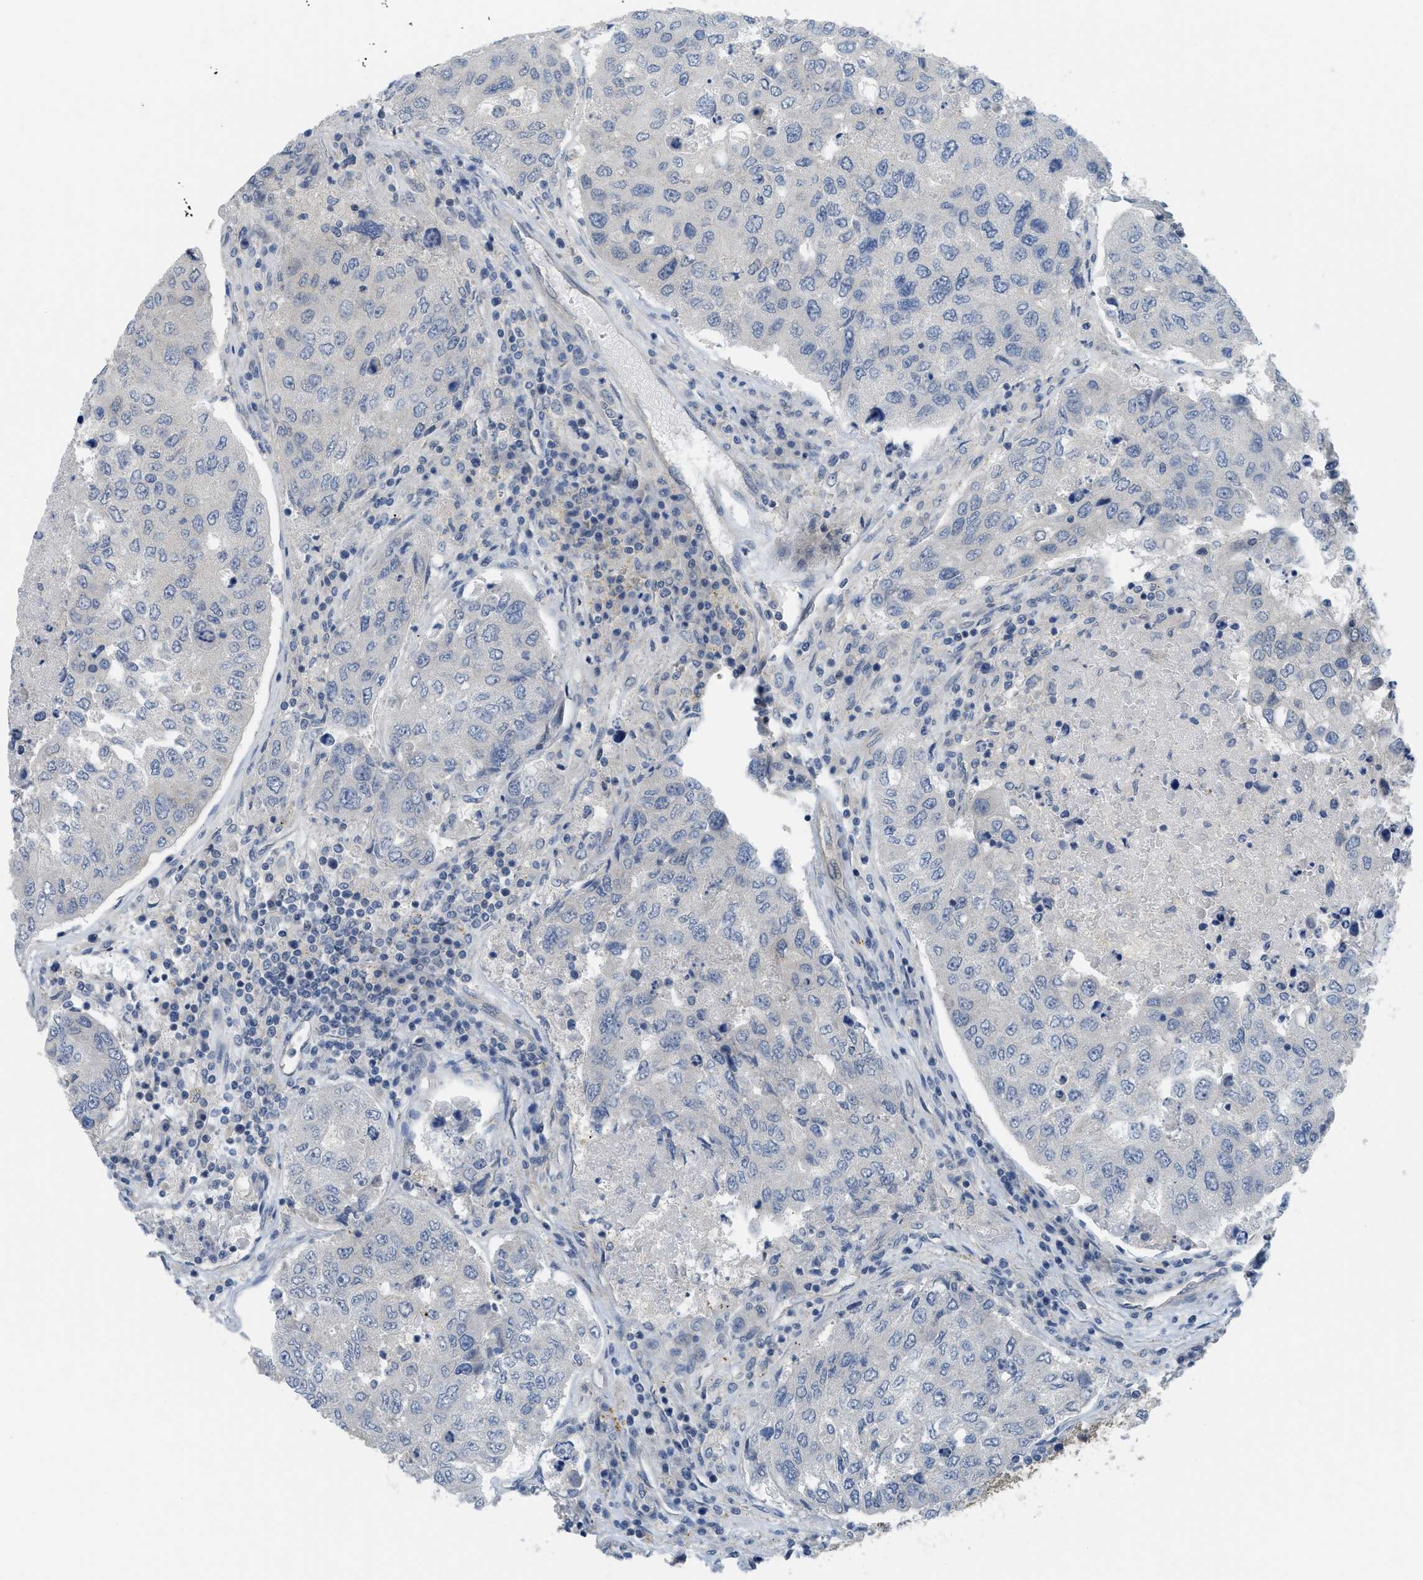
{"staining": {"intensity": "negative", "quantity": "none", "location": "none"}, "tissue": "urothelial cancer", "cell_type": "Tumor cells", "image_type": "cancer", "snomed": [{"axis": "morphology", "description": "Urothelial carcinoma, High grade"}, {"axis": "topography", "description": "Lymph node"}, {"axis": "topography", "description": "Urinary bladder"}], "caption": "This is an IHC image of high-grade urothelial carcinoma. There is no positivity in tumor cells.", "gene": "TNFAIP1", "patient": {"sex": "male", "age": 51}}